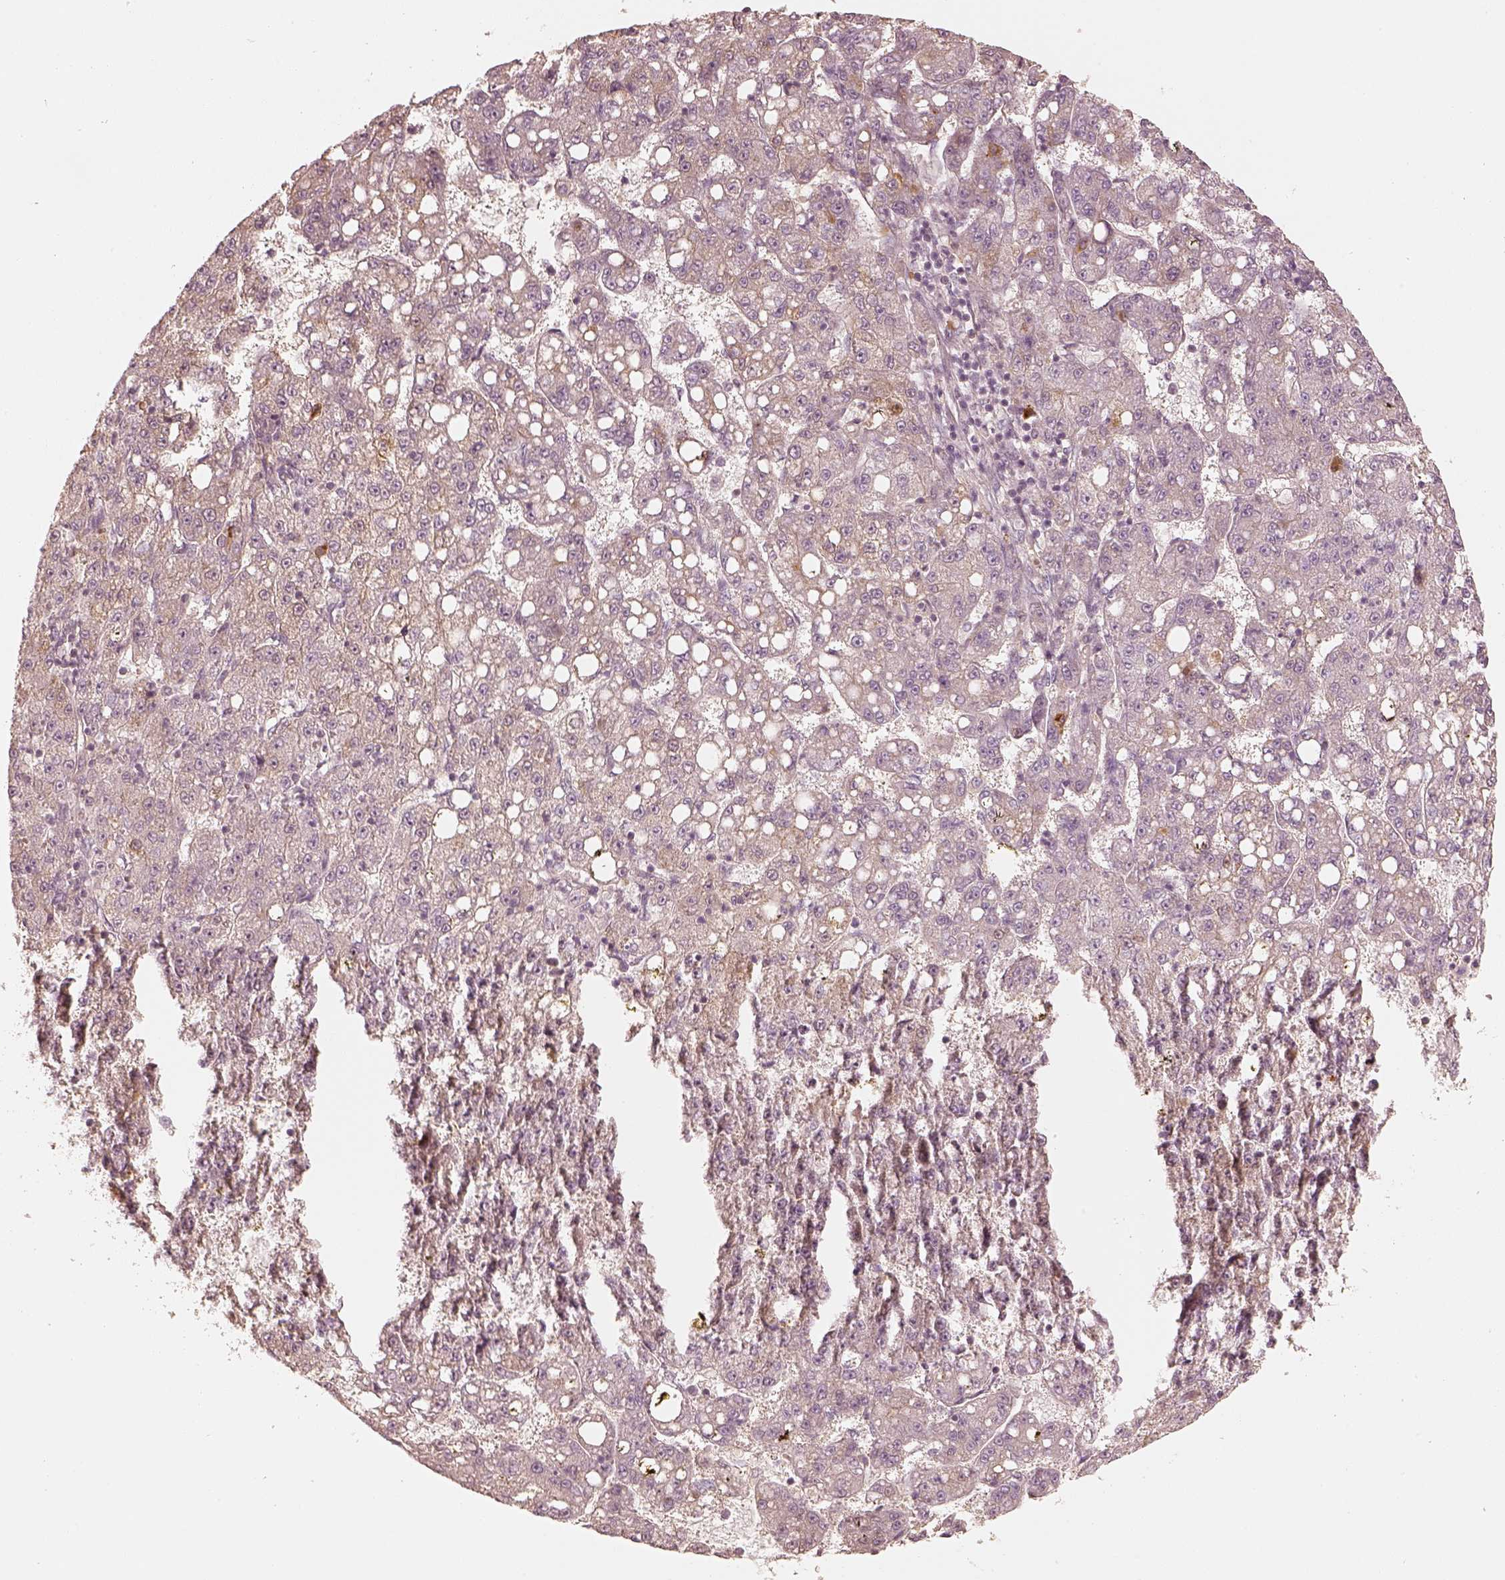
{"staining": {"intensity": "negative", "quantity": "none", "location": "none"}, "tissue": "liver cancer", "cell_type": "Tumor cells", "image_type": "cancer", "snomed": [{"axis": "morphology", "description": "Carcinoma, Hepatocellular, NOS"}, {"axis": "topography", "description": "Liver"}], "caption": "This is a histopathology image of immunohistochemistry (IHC) staining of liver cancer, which shows no expression in tumor cells.", "gene": "GORASP2", "patient": {"sex": "female", "age": 65}}